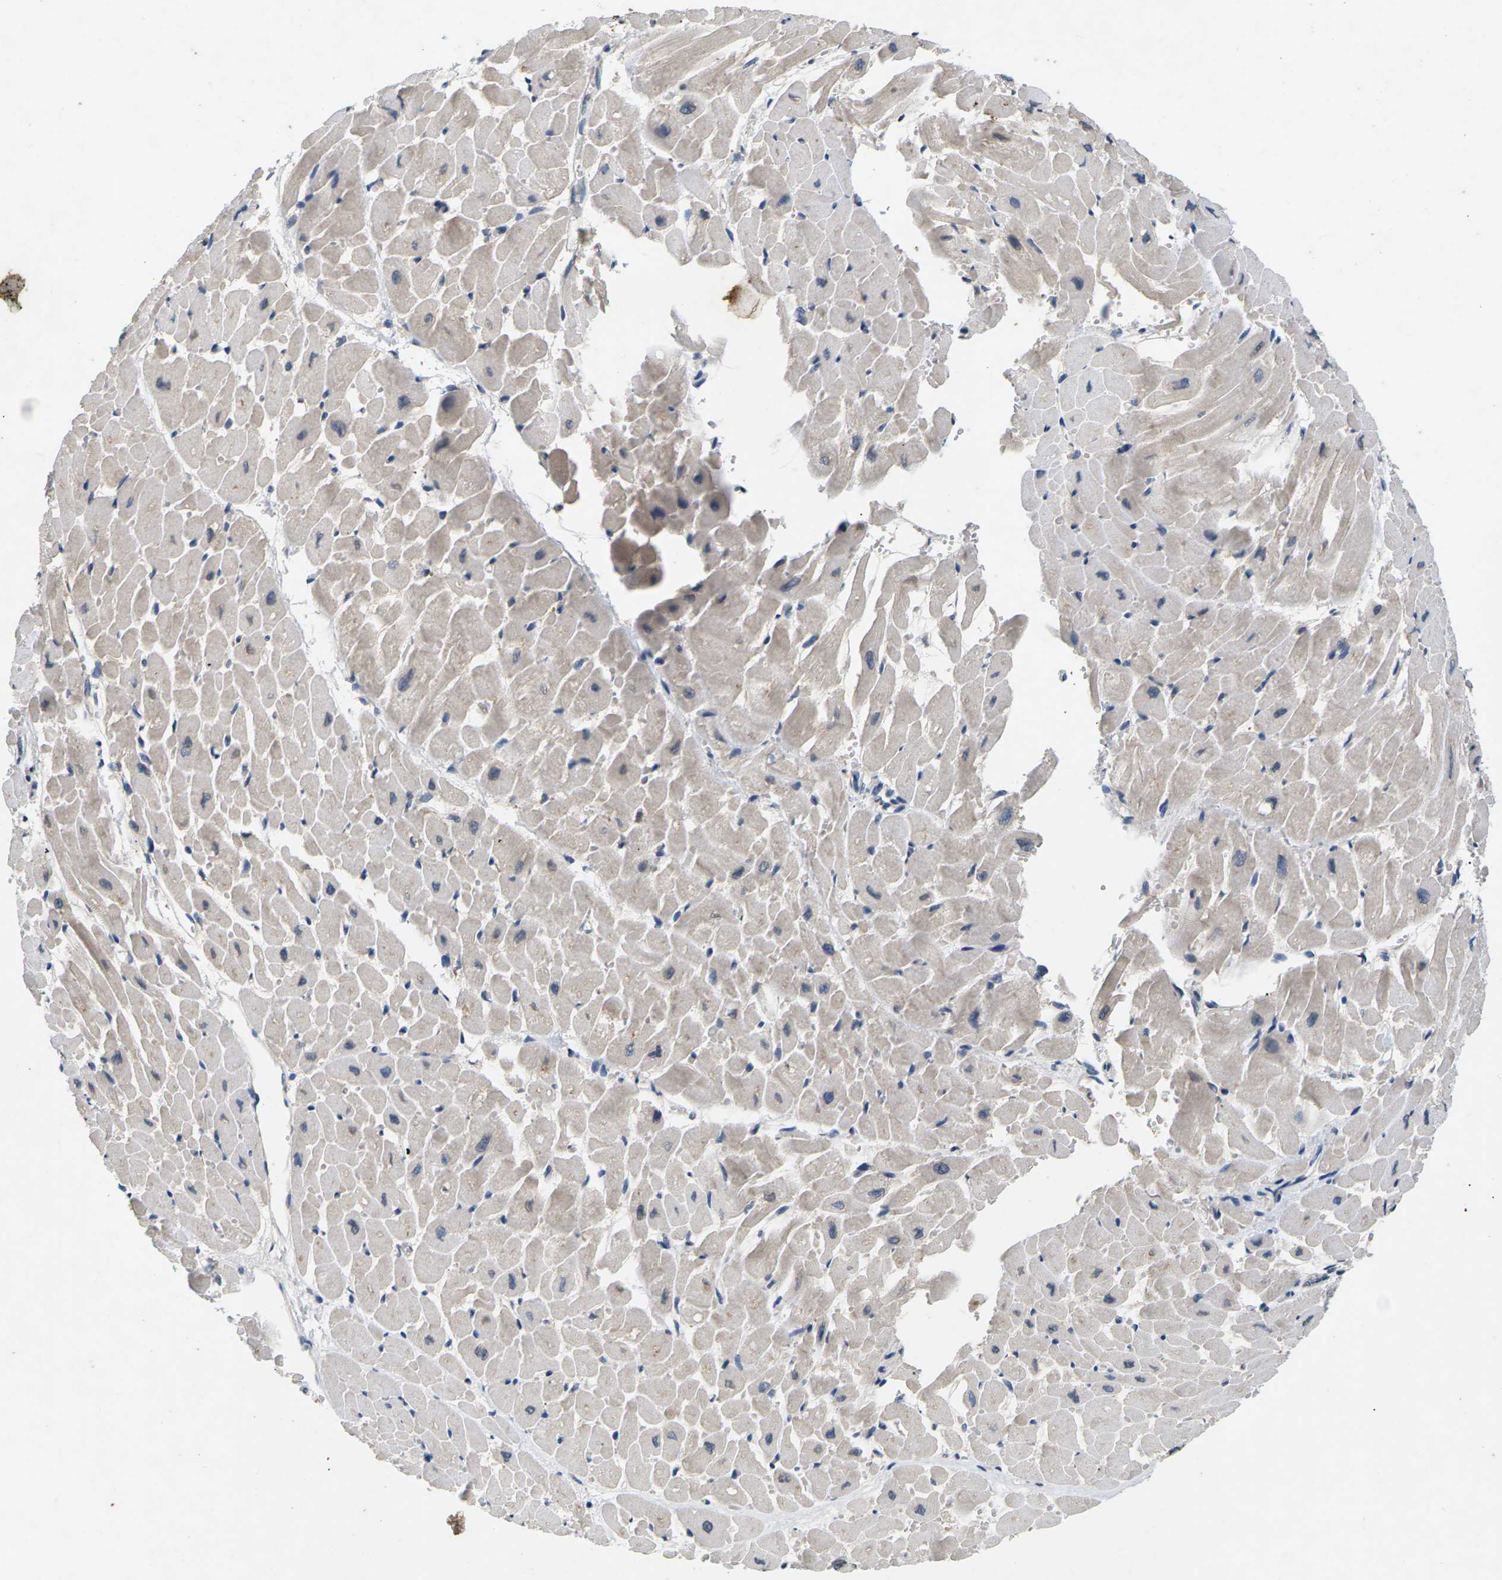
{"staining": {"intensity": "weak", "quantity": "25%-75%", "location": "cytoplasmic/membranous"}, "tissue": "heart muscle", "cell_type": "Cardiomyocytes", "image_type": "normal", "snomed": [{"axis": "morphology", "description": "Normal tissue, NOS"}, {"axis": "topography", "description": "Heart"}], "caption": "An immunohistochemistry (IHC) histopathology image of benign tissue is shown. Protein staining in brown shows weak cytoplasmic/membranous positivity in heart muscle within cardiomyocytes.", "gene": "SLC2A2", "patient": {"sex": "male", "age": 45}}